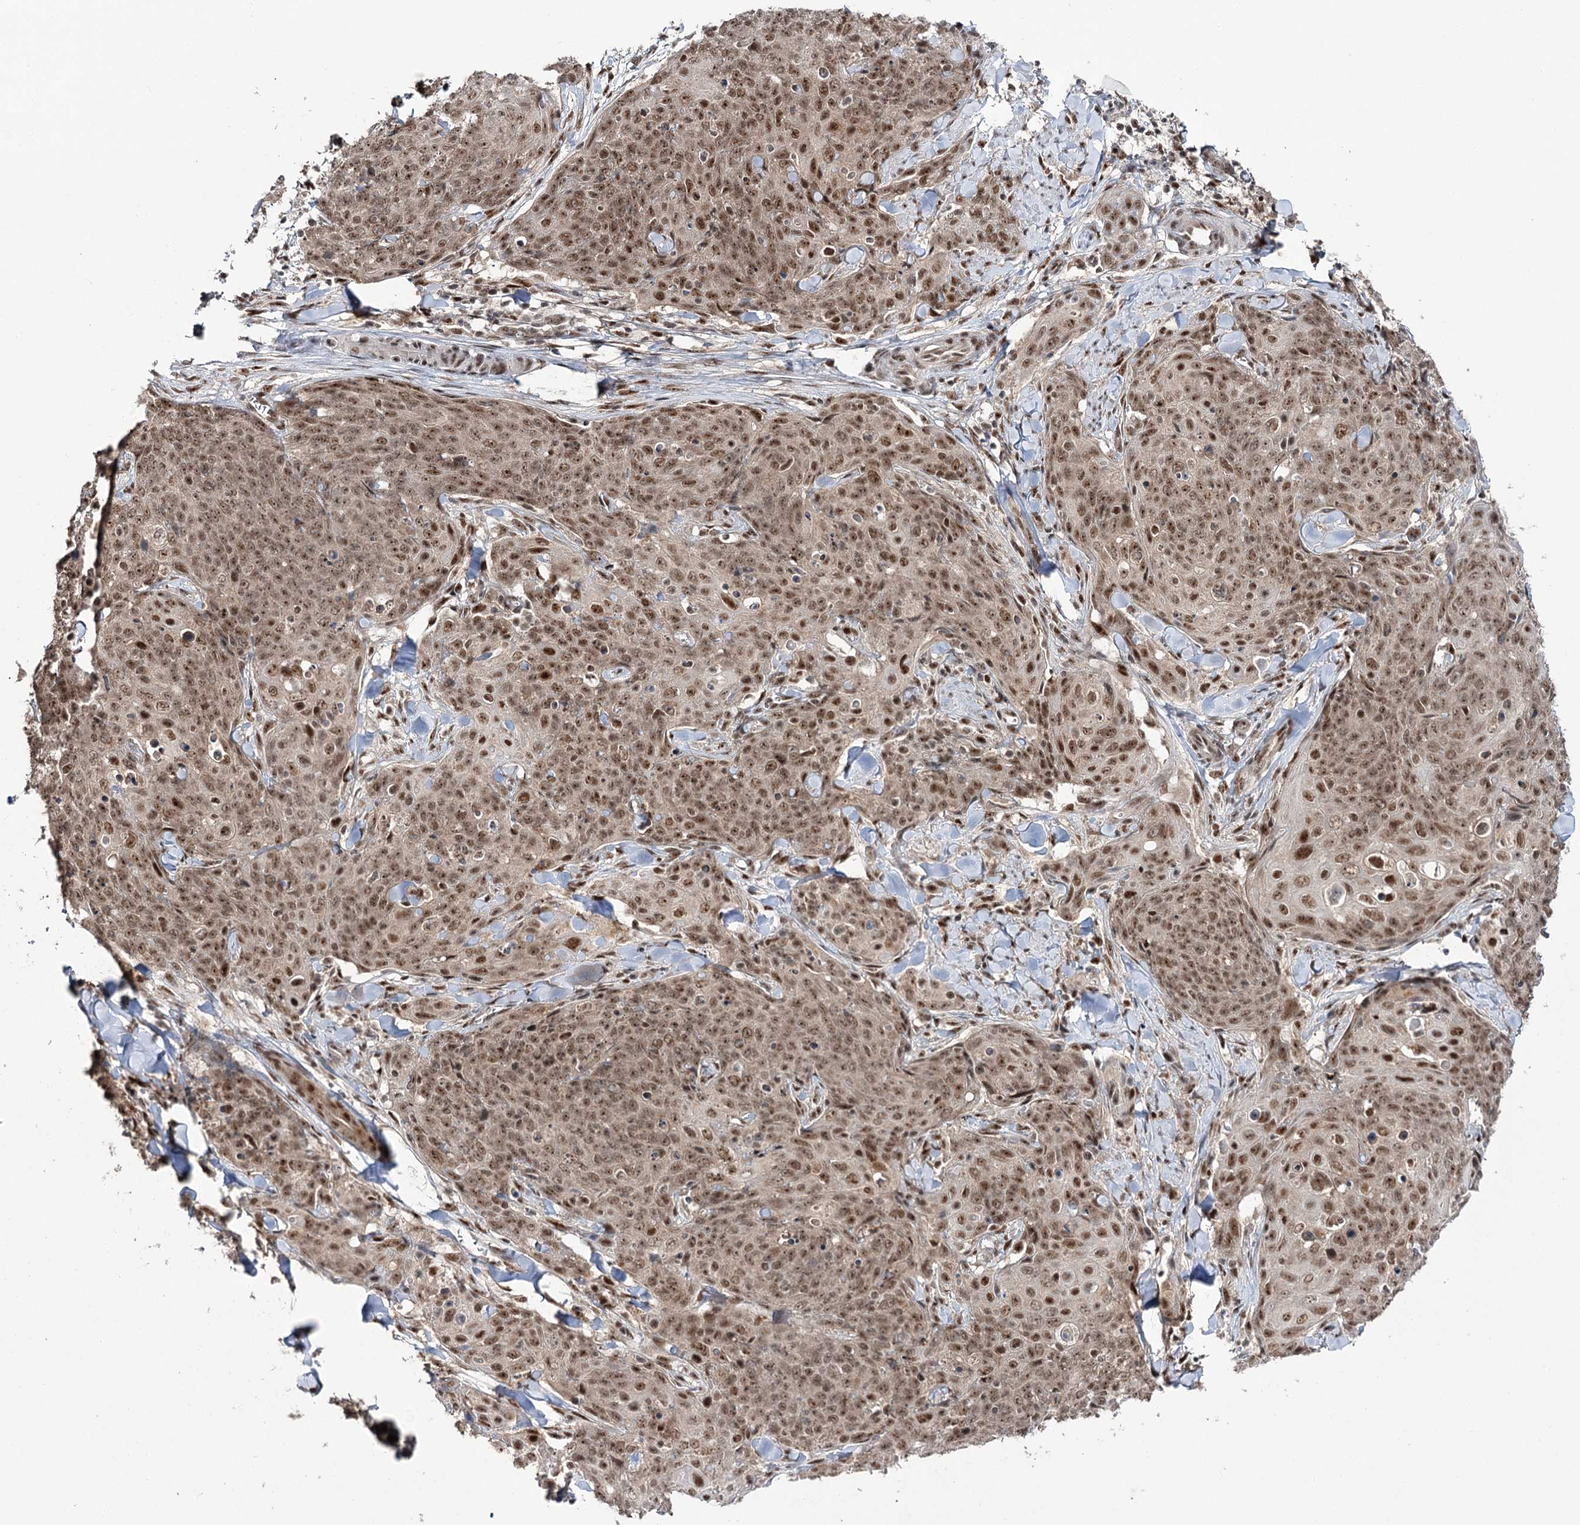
{"staining": {"intensity": "moderate", "quantity": ">75%", "location": "nuclear"}, "tissue": "skin cancer", "cell_type": "Tumor cells", "image_type": "cancer", "snomed": [{"axis": "morphology", "description": "Squamous cell carcinoma, NOS"}, {"axis": "topography", "description": "Skin"}, {"axis": "topography", "description": "Vulva"}], "caption": "Protein analysis of skin cancer (squamous cell carcinoma) tissue reveals moderate nuclear positivity in about >75% of tumor cells. (IHC, brightfield microscopy, high magnification).", "gene": "ERCC3", "patient": {"sex": "female", "age": 85}}